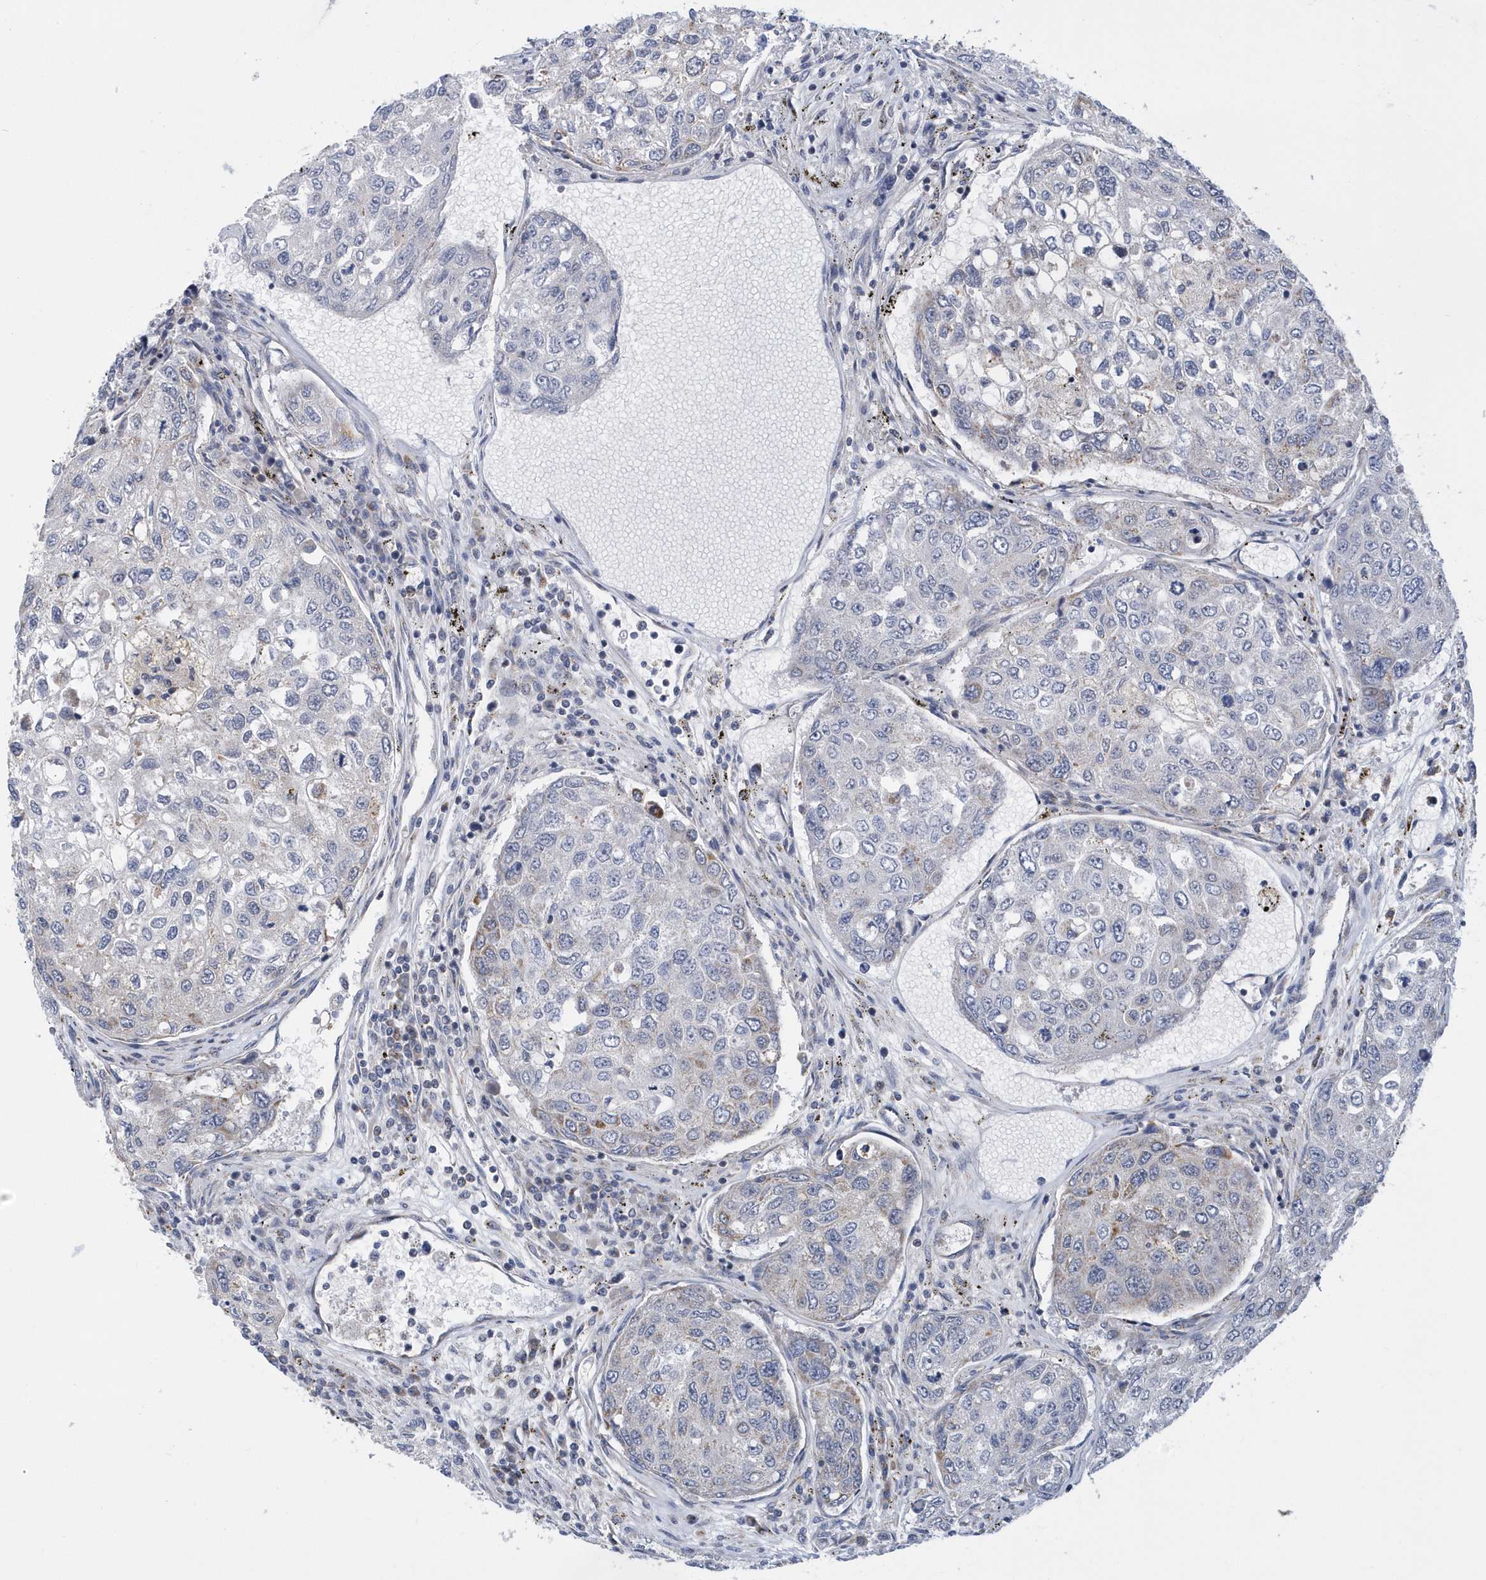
{"staining": {"intensity": "moderate", "quantity": "<25%", "location": "cytoplasmic/membranous"}, "tissue": "urothelial cancer", "cell_type": "Tumor cells", "image_type": "cancer", "snomed": [{"axis": "morphology", "description": "Urothelial carcinoma, High grade"}, {"axis": "topography", "description": "Lymph node"}, {"axis": "topography", "description": "Urinary bladder"}], "caption": "Urothelial cancer stained with DAB (3,3'-diaminobenzidine) immunohistochemistry (IHC) shows low levels of moderate cytoplasmic/membranous positivity in approximately <25% of tumor cells. The staining is performed using DAB brown chromogen to label protein expression. The nuclei are counter-stained blue using hematoxylin.", "gene": "VWA5B2", "patient": {"sex": "male", "age": 51}}